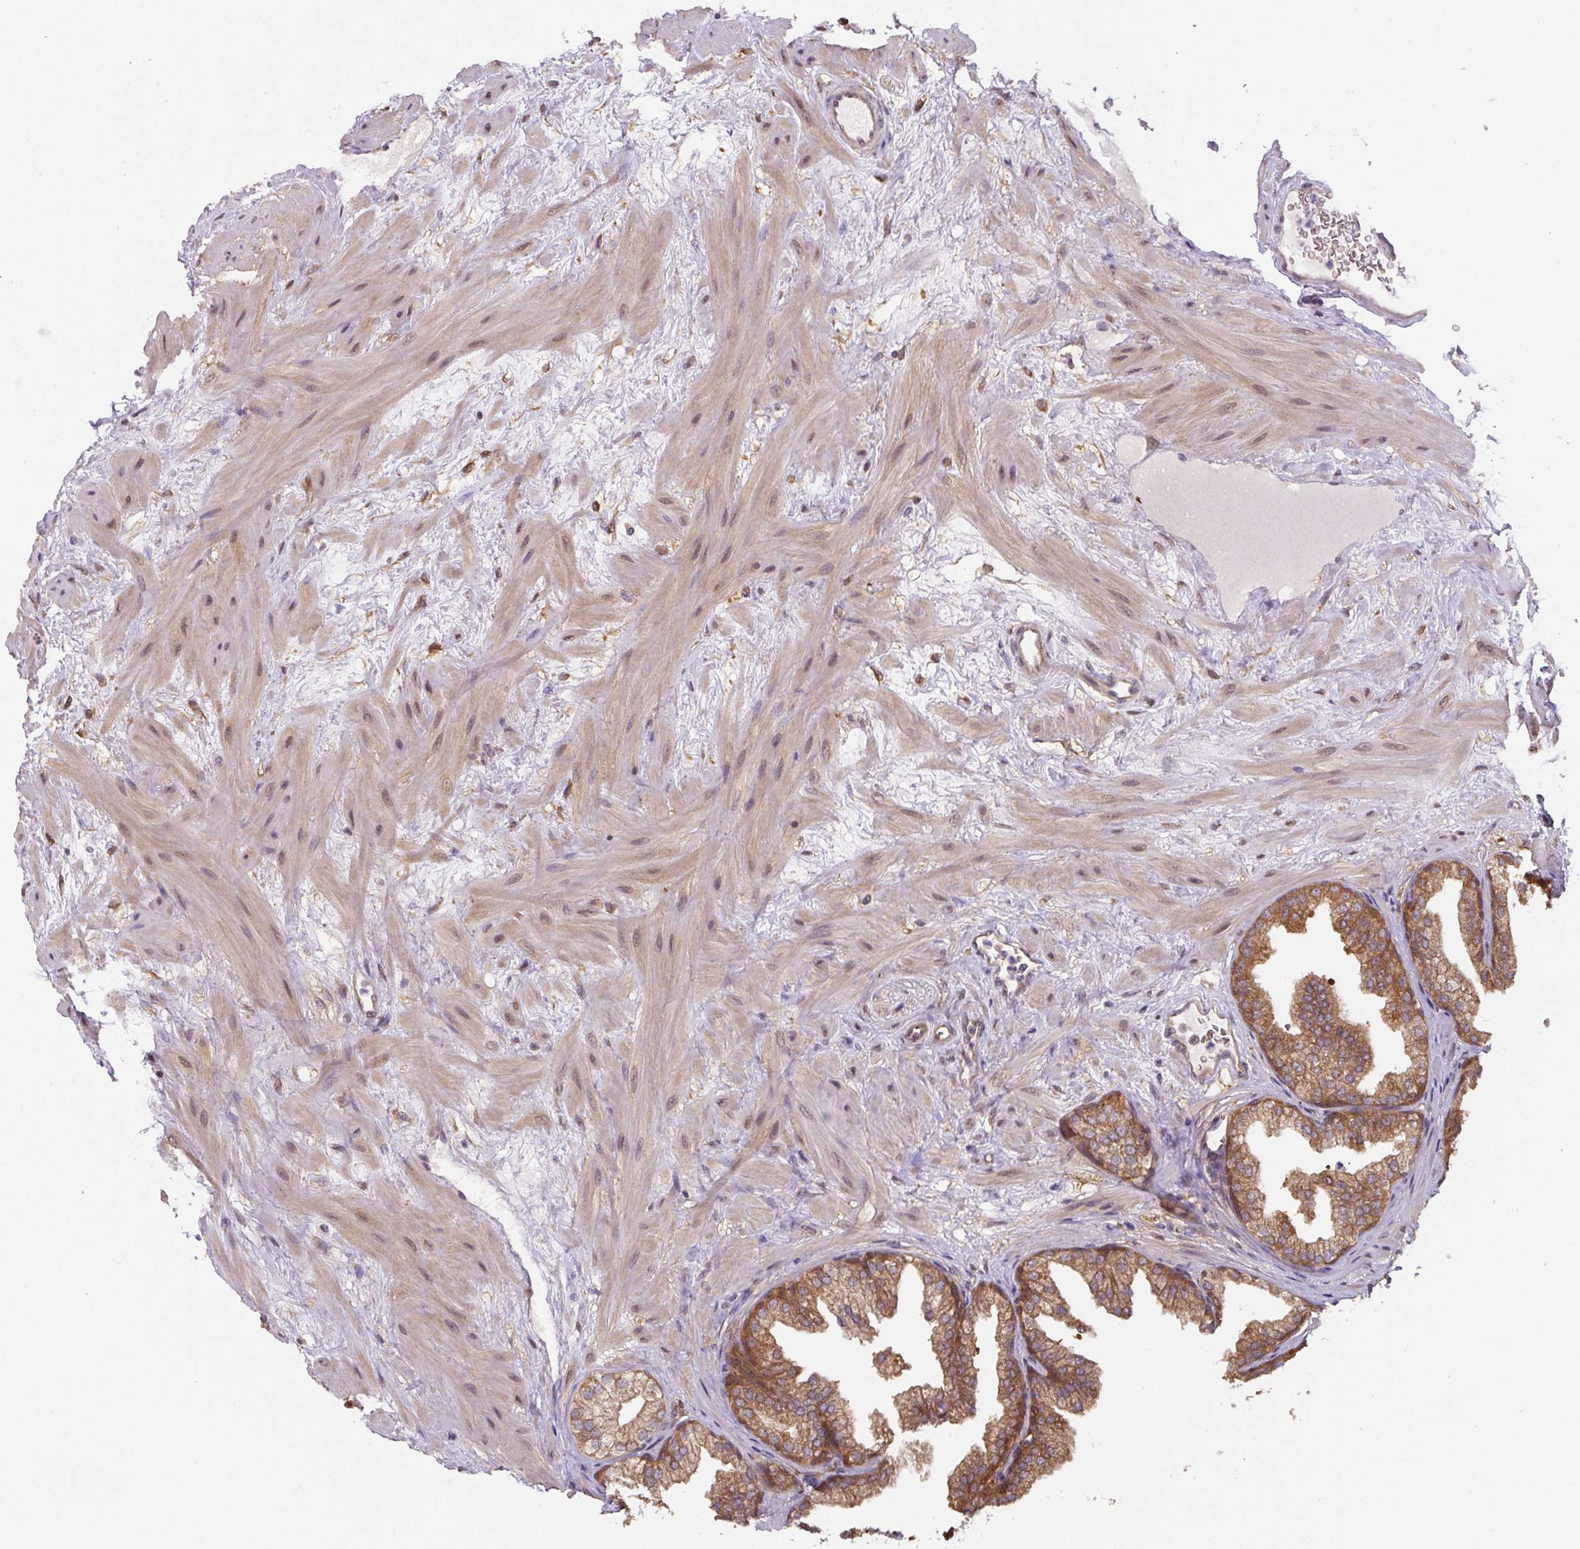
{"staining": {"intensity": "strong", "quantity": ">75%", "location": "cytoplasmic/membranous"}, "tissue": "prostate", "cell_type": "Glandular cells", "image_type": "normal", "snomed": [{"axis": "morphology", "description": "Normal tissue, NOS"}, {"axis": "topography", "description": "Prostate"}], "caption": "This image reveals IHC staining of unremarkable human prostate, with high strong cytoplasmic/membranous expression in about >75% of glandular cells.", "gene": "ST13", "patient": {"sex": "male", "age": 37}}